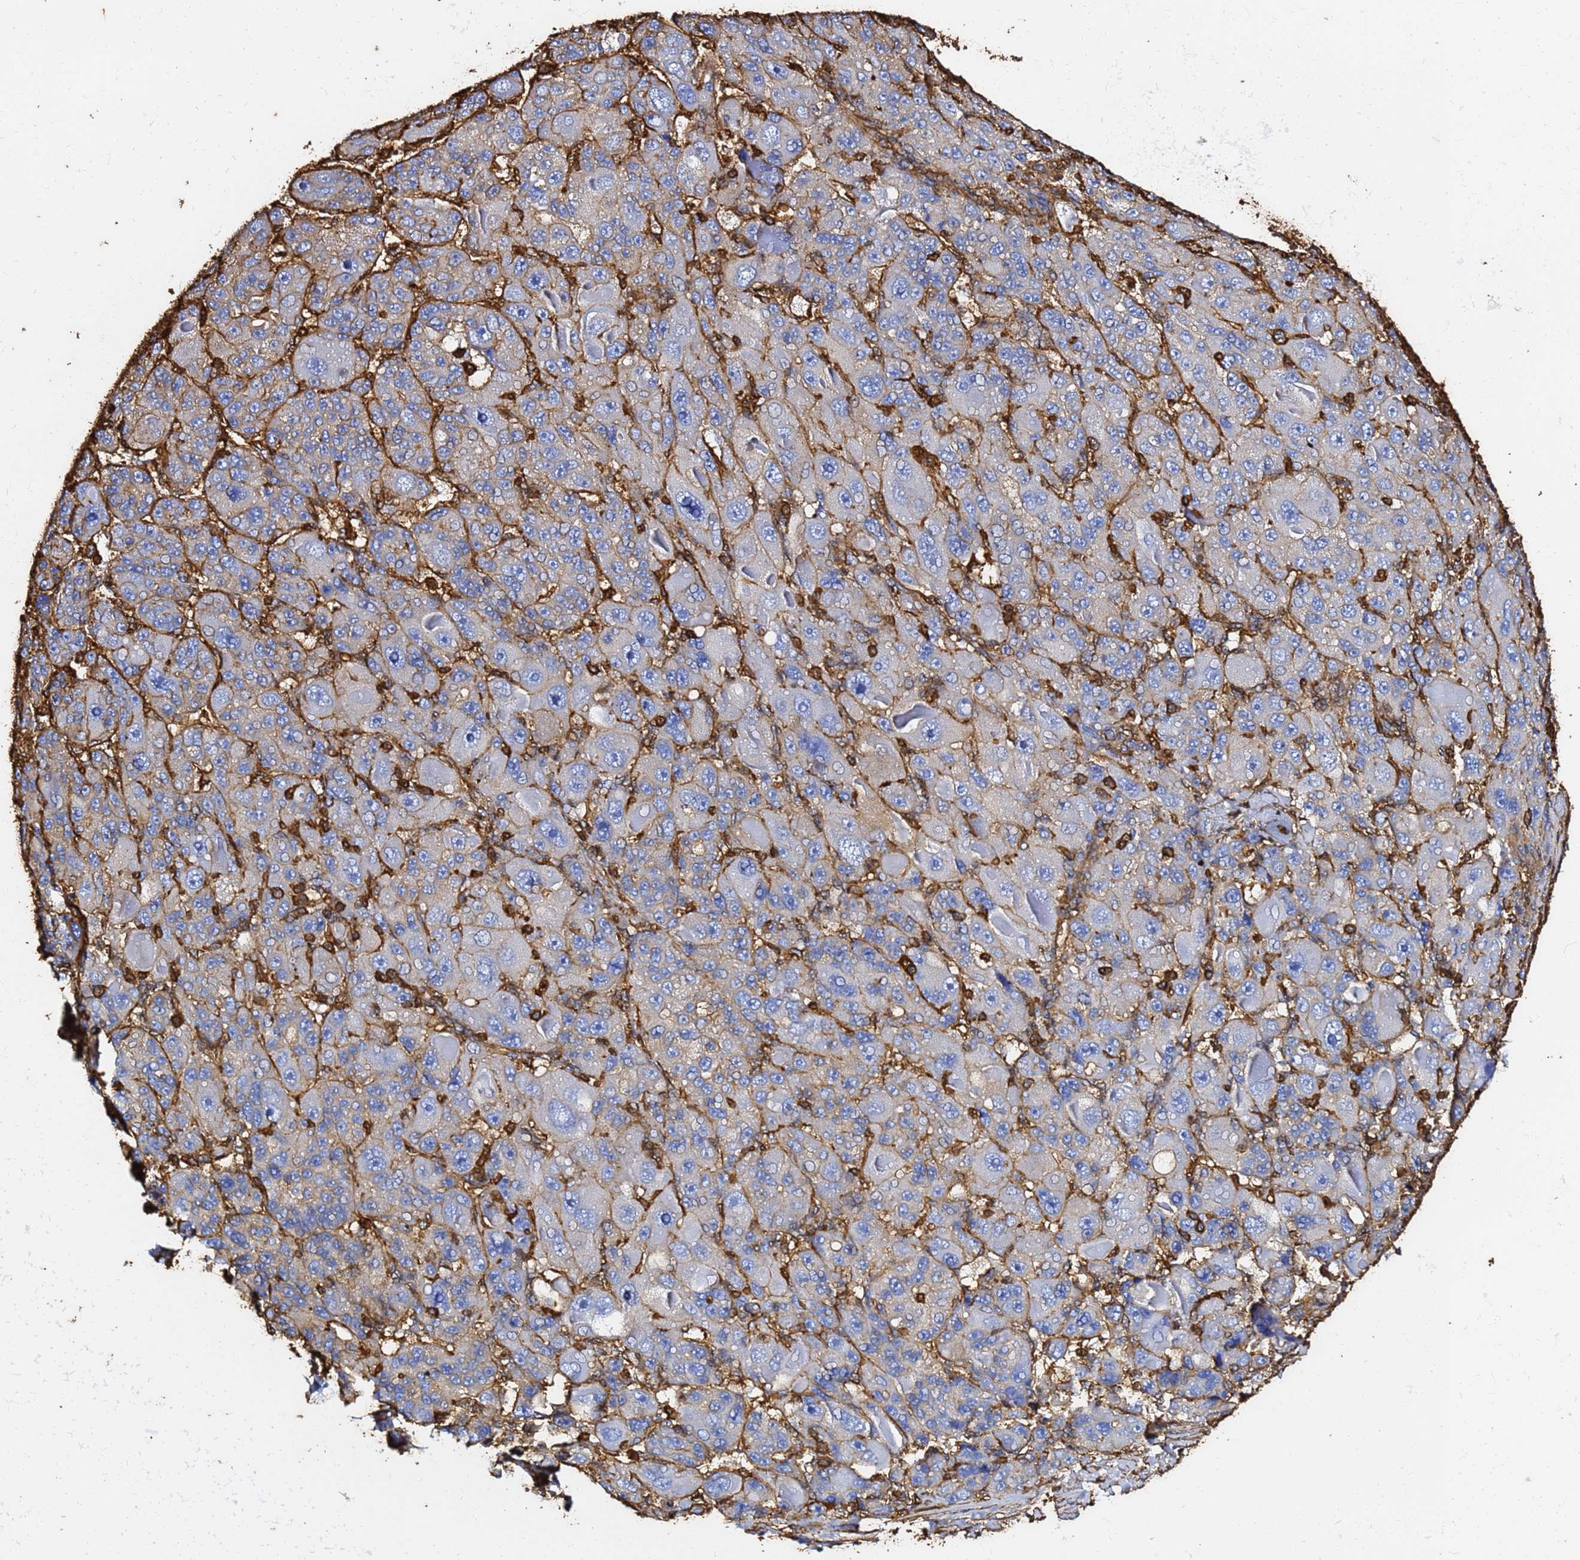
{"staining": {"intensity": "negative", "quantity": "none", "location": "none"}, "tissue": "liver cancer", "cell_type": "Tumor cells", "image_type": "cancer", "snomed": [{"axis": "morphology", "description": "Carcinoma, Hepatocellular, NOS"}, {"axis": "topography", "description": "Liver"}], "caption": "Tumor cells are negative for protein expression in human liver cancer (hepatocellular carcinoma). The staining was performed using DAB (3,3'-diaminobenzidine) to visualize the protein expression in brown, while the nuclei were stained in blue with hematoxylin (Magnification: 20x).", "gene": "ACTB", "patient": {"sex": "male", "age": 76}}